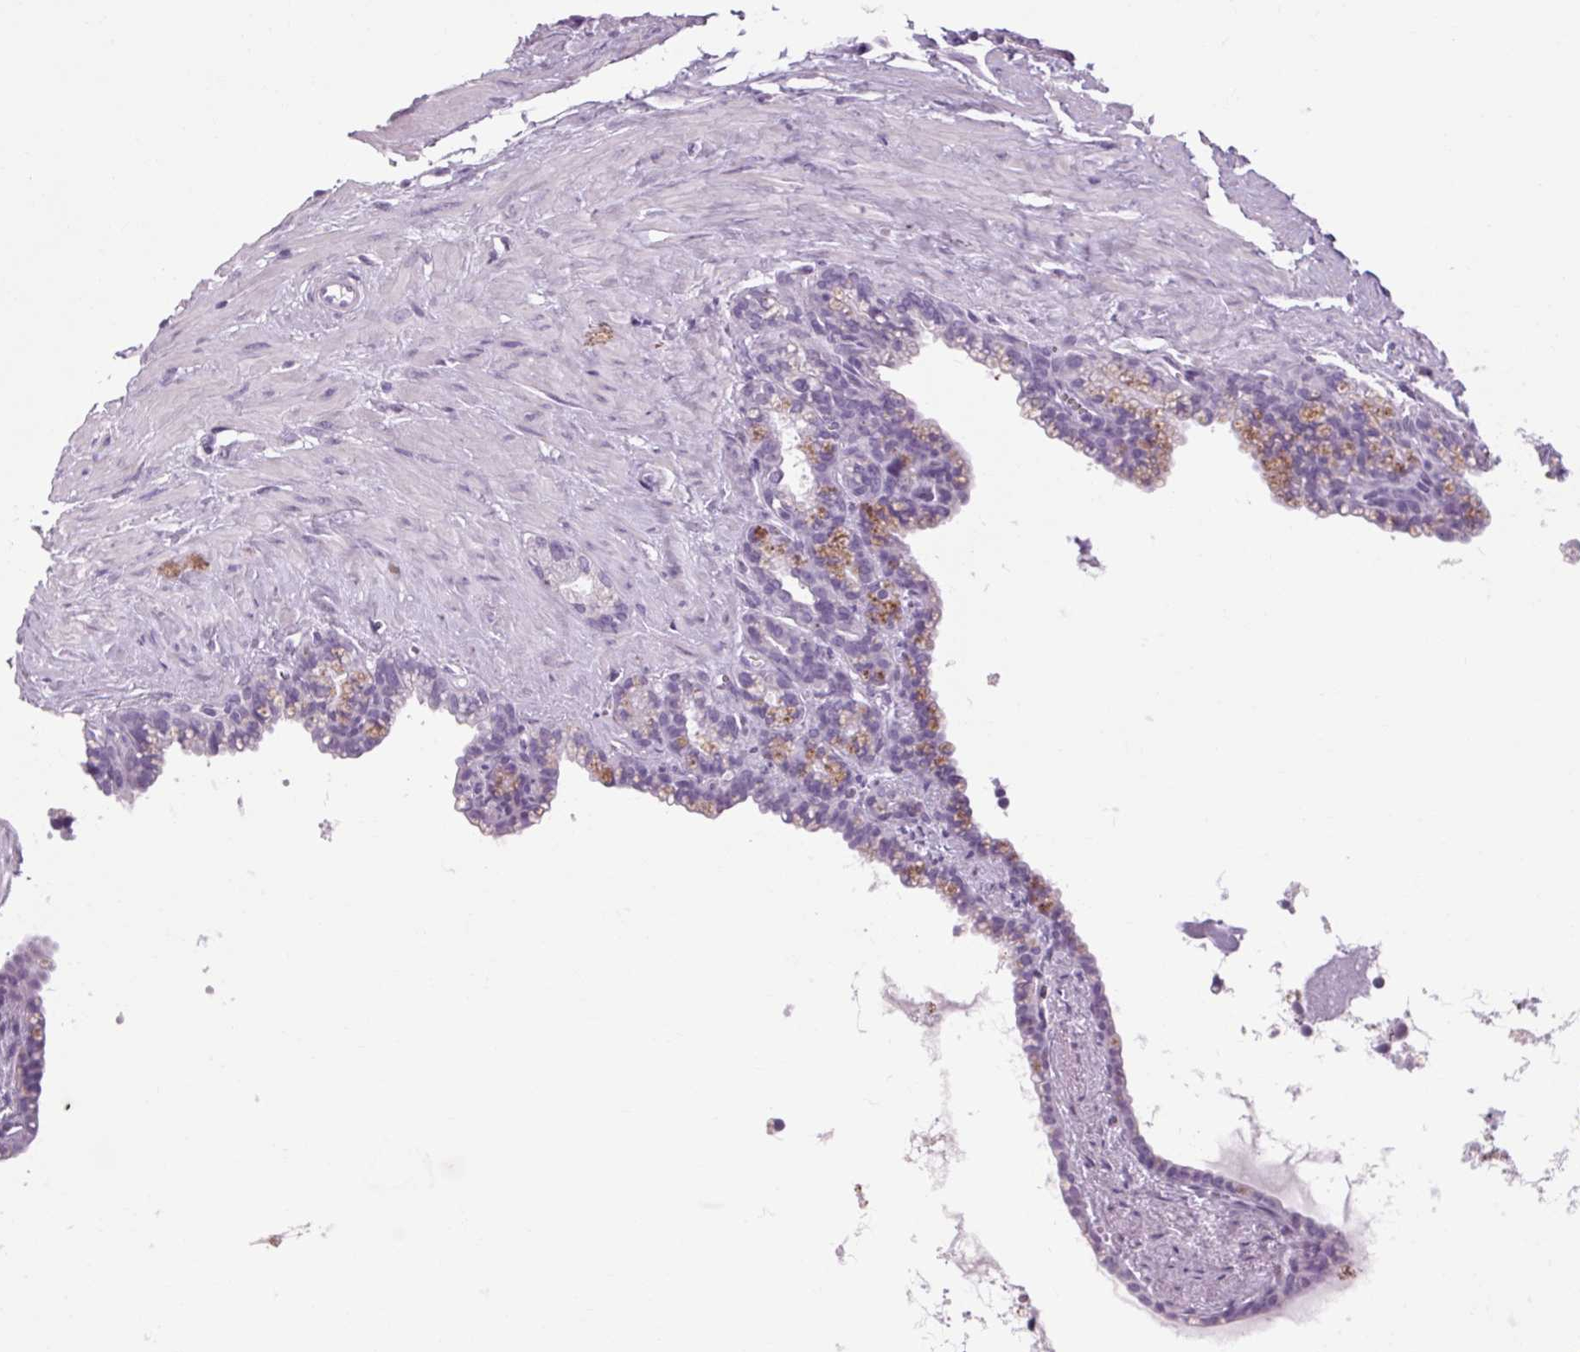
{"staining": {"intensity": "negative", "quantity": "none", "location": "none"}, "tissue": "seminal vesicle", "cell_type": "Glandular cells", "image_type": "normal", "snomed": [{"axis": "morphology", "description": "Normal tissue, NOS"}, {"axis": "topography", "description": "Seminal veicle"}], "caption": "IHC micrograph of benign human seminal vesicle stained for a protein (brown), which demonstrates no expression in glandular cells.", "gene": "POMC", "patient": {"sex": "male", "age": 76}}